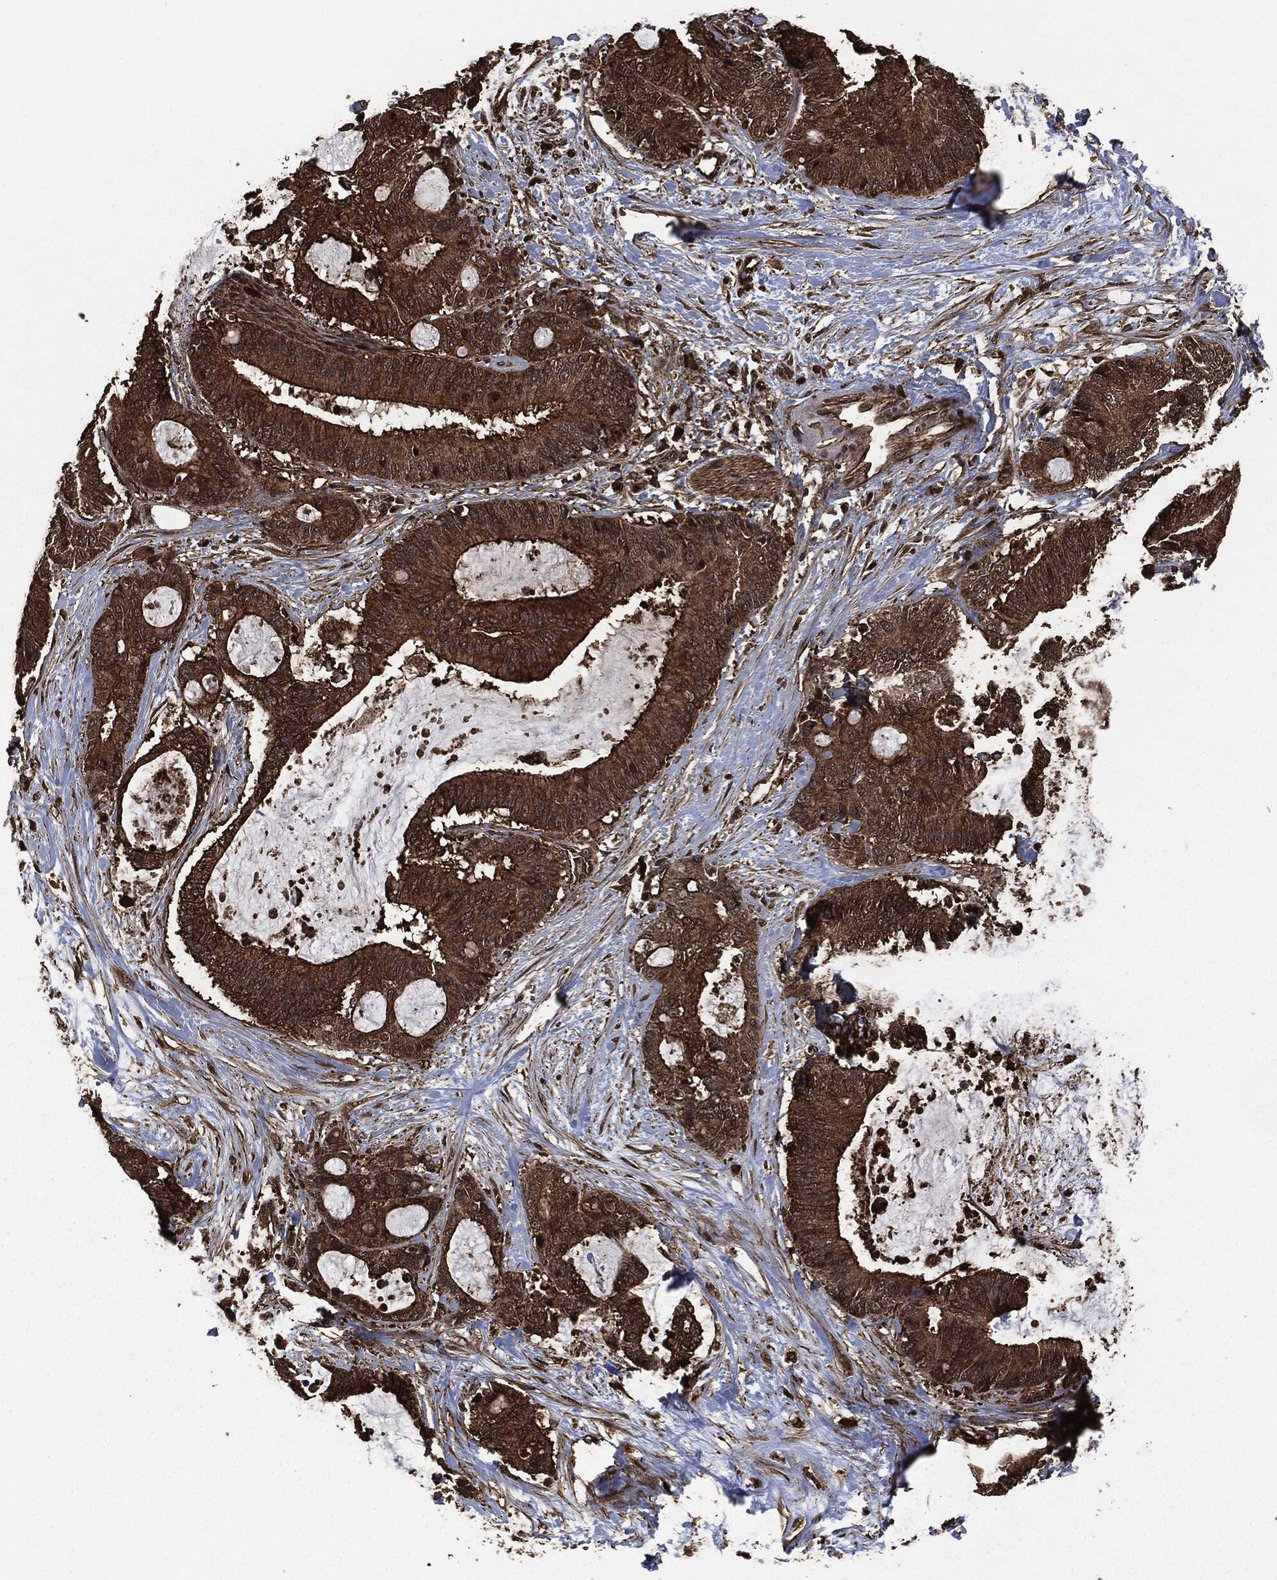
{"staining": {"intensity": "strong", "quantity": ">75%", "location": "cytoplasmic/membranous"}, "tissue": "liver cancer", "cell_type": "Tumor cells", "image_type": "cancer", "snomed": [{"axis": "morphology", "description": "Cholangiocarcinoma"}, {"axis": "topography", "description": "Liver"}], "caption": "Liver cancer stained with DAB (3,3'-diaminobenzidine) IHC shows high levels of strong cytoplasmic/membranous staining in about >75% of tumor cells.", "gene": "HRAS", "patient": {"sex": "female", "age": 73}}